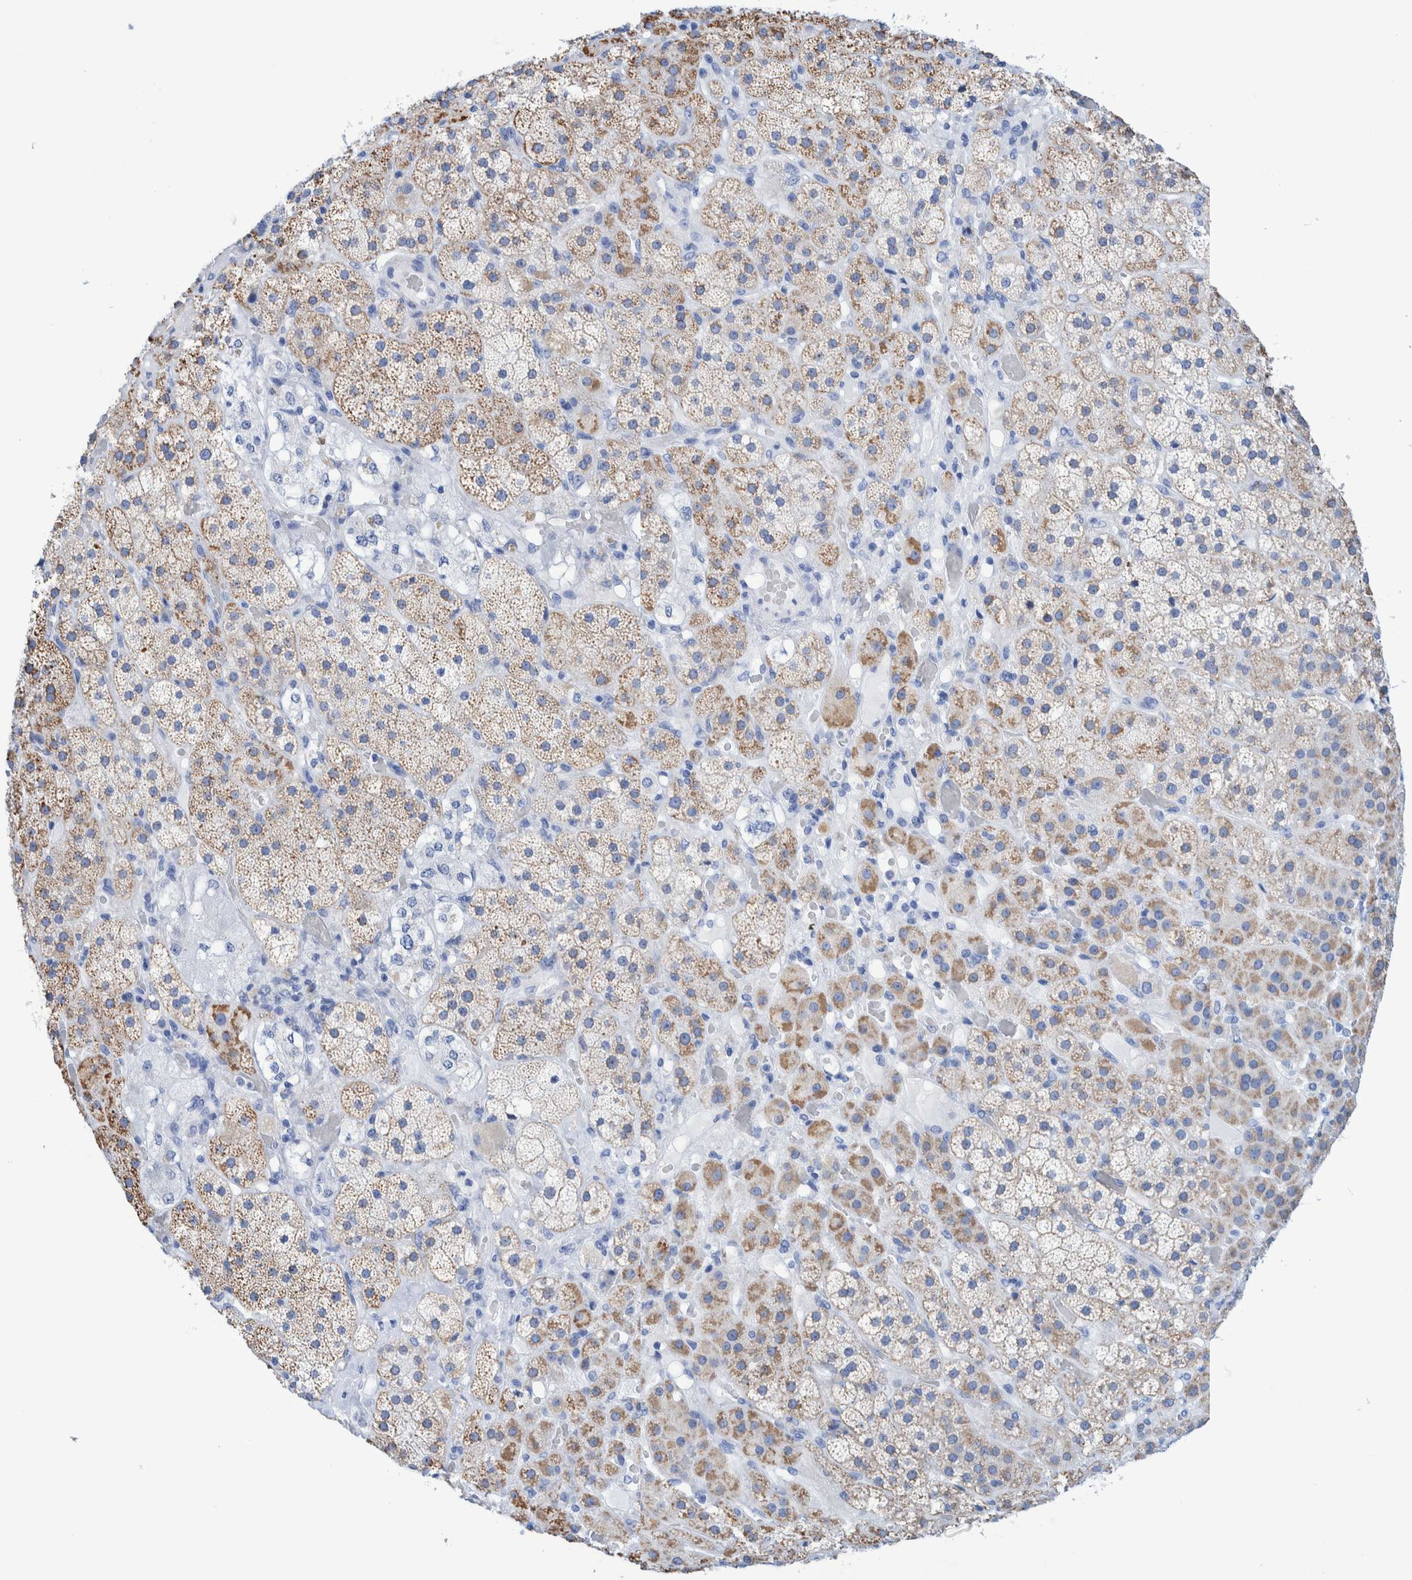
{"staining": {"intensity": "moderate", "quantity": "<25%", "location": "cytoplasmic/membranous"}, "tissue": "adrenal gland", "cell_type": "Glandular cells", "image_type": "normal", "snomed": [{"axis": "morphology", "description": "Normal tissue, NOS"}, {"axis": "topography", "description": "Adrenal gland"}], "caption": "Adrenal gland stained for a protein shows moderate cytoplasmic/membranous positivity in glandular cells. (IHC, brightfield microscopy, high magnification).", "gene": "KRT14", "patient": {"sex": "male", "age": 57}}